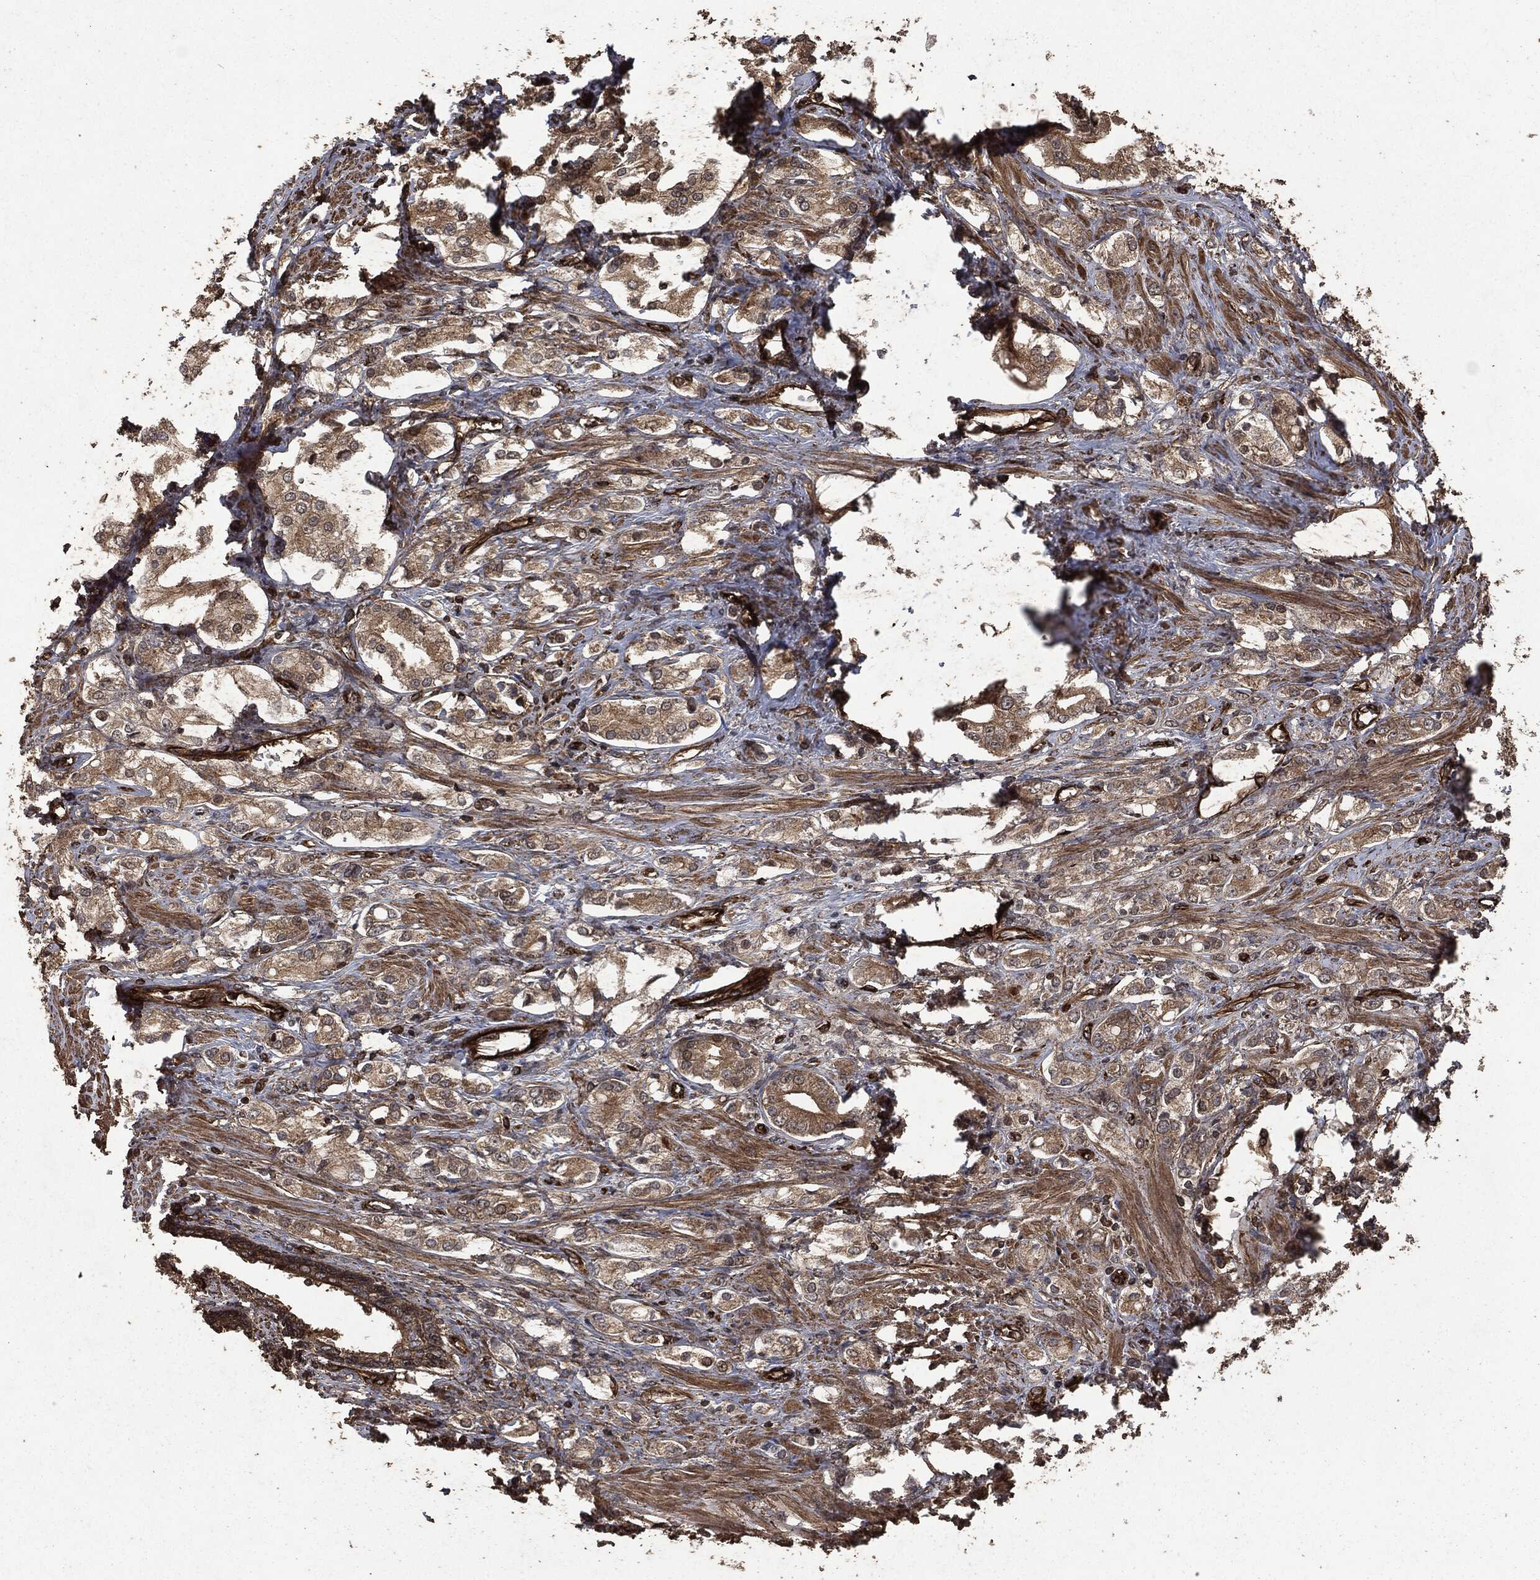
{"staining": {"intensity": "moderate", "quantity": "25%-75%", "location": "cytoplasmic/membranous"}, "tissue": "prostate cancer", "cell_type": "Tumor cells", "image_type": "cancer", "snomed": [{"axis": "morphology", "description": "Adenocarcinoma, NOS"}, {"axis": "topography", "description": "Prostate and seminal vesicle, NOS"}, {"axis": "topography", "description": "Prostate"}], "caption": "This is a histology image of immunohistochemistry (IHC) staining of prostate cancer, which shows moderate staining in the cytoplasmic/membranous of tumor cells.", "gene": "HRAS", "patient": {"sex": "male", "age": 67}}